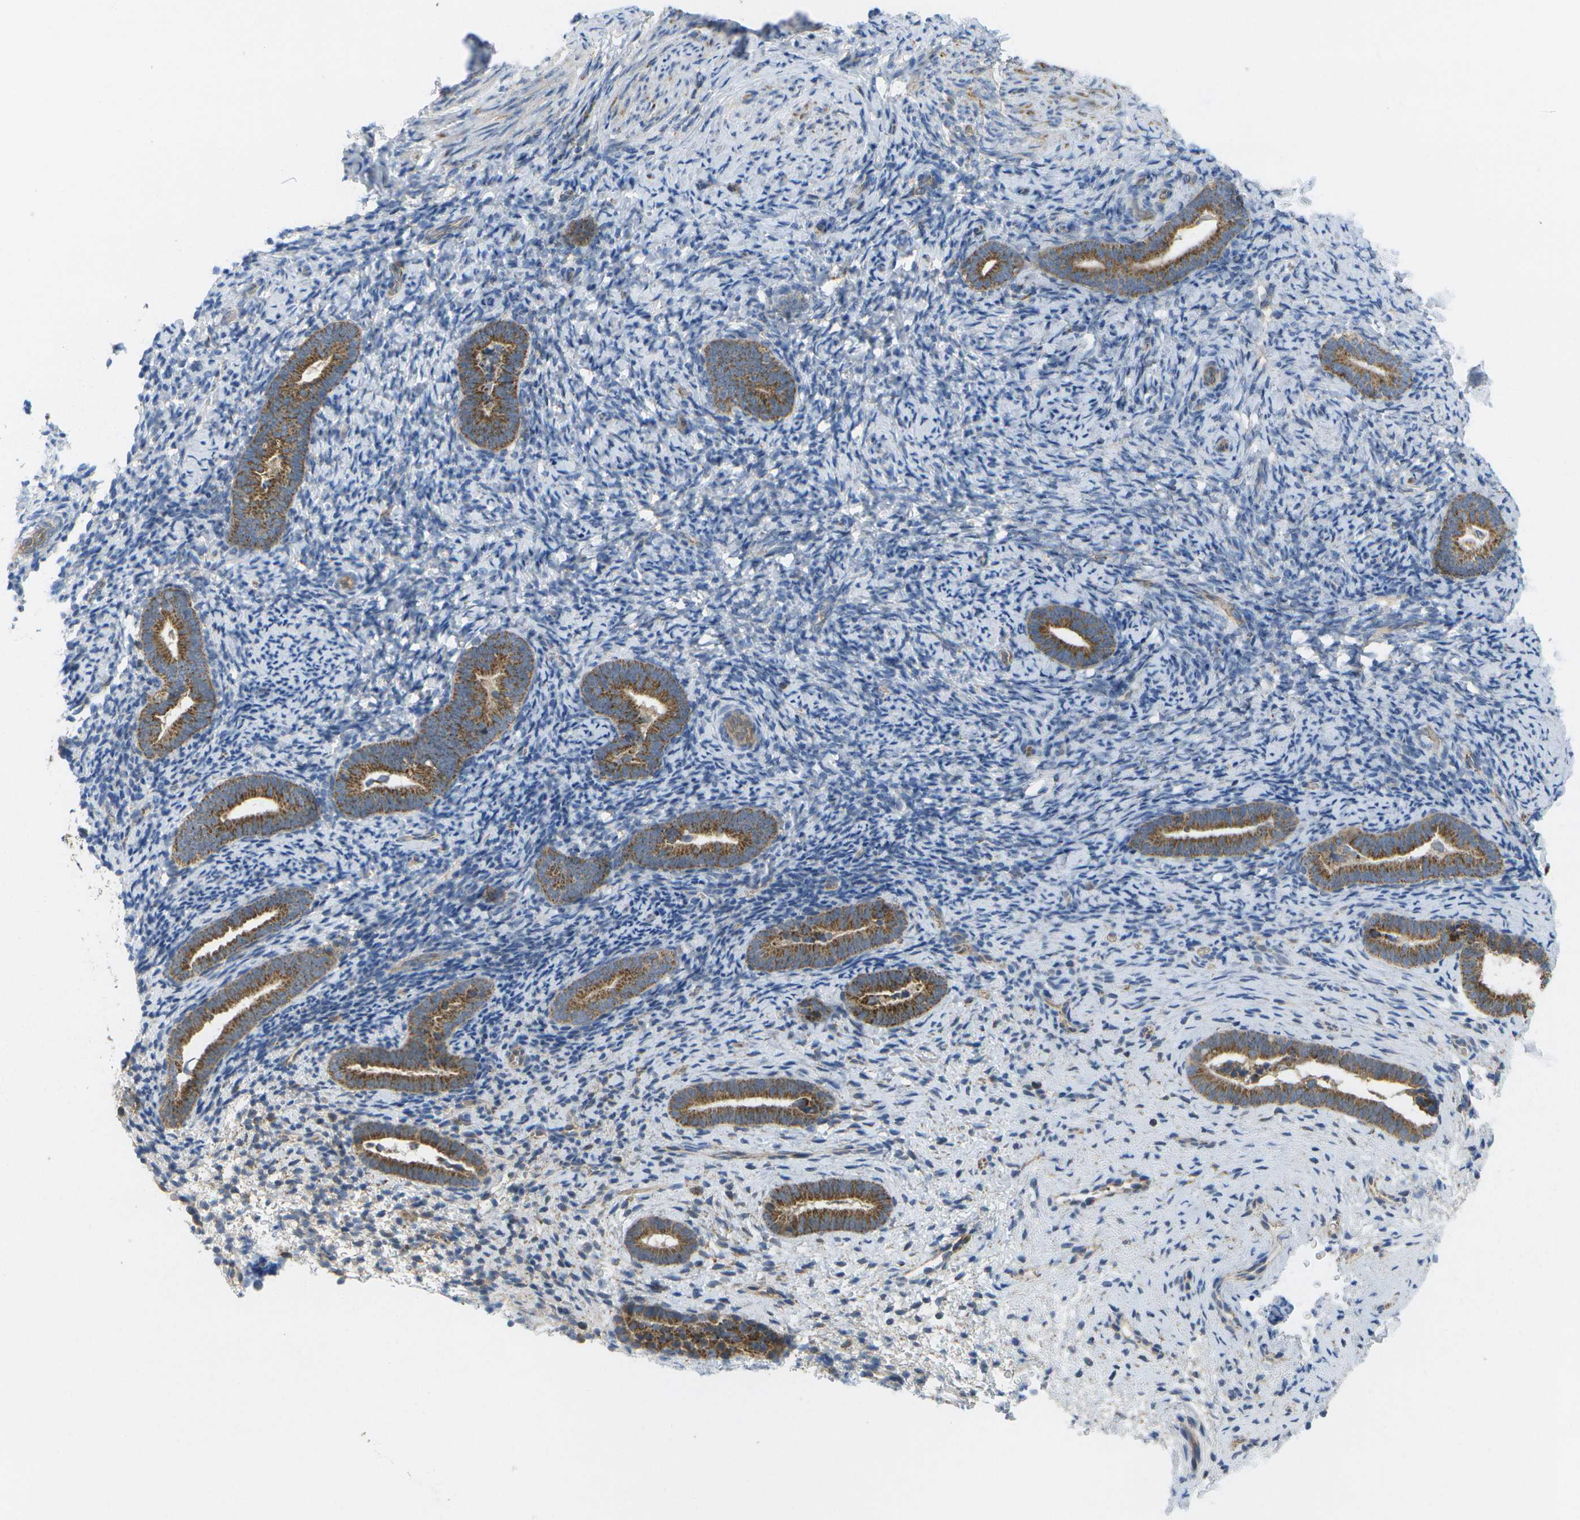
{"staining": {"intensity": "negative", "quantity": "none", "location": "none"}, "tissue": "endometrium", "cell_type": "Cells in endometrial stroma", "image_type": "normal", "snomed": [{"axis": "morphology", "description": "Normal tissue, NOS"}, {"axis": "topography", "description": "Endometrium"}], "caption": "This is a photomicrograph of IHC staining of normal endometrium, which shows no positivity in cells in endometrial stroma.", "gene": "DPM3", "patient": {"sex": "female", "age": 51}}